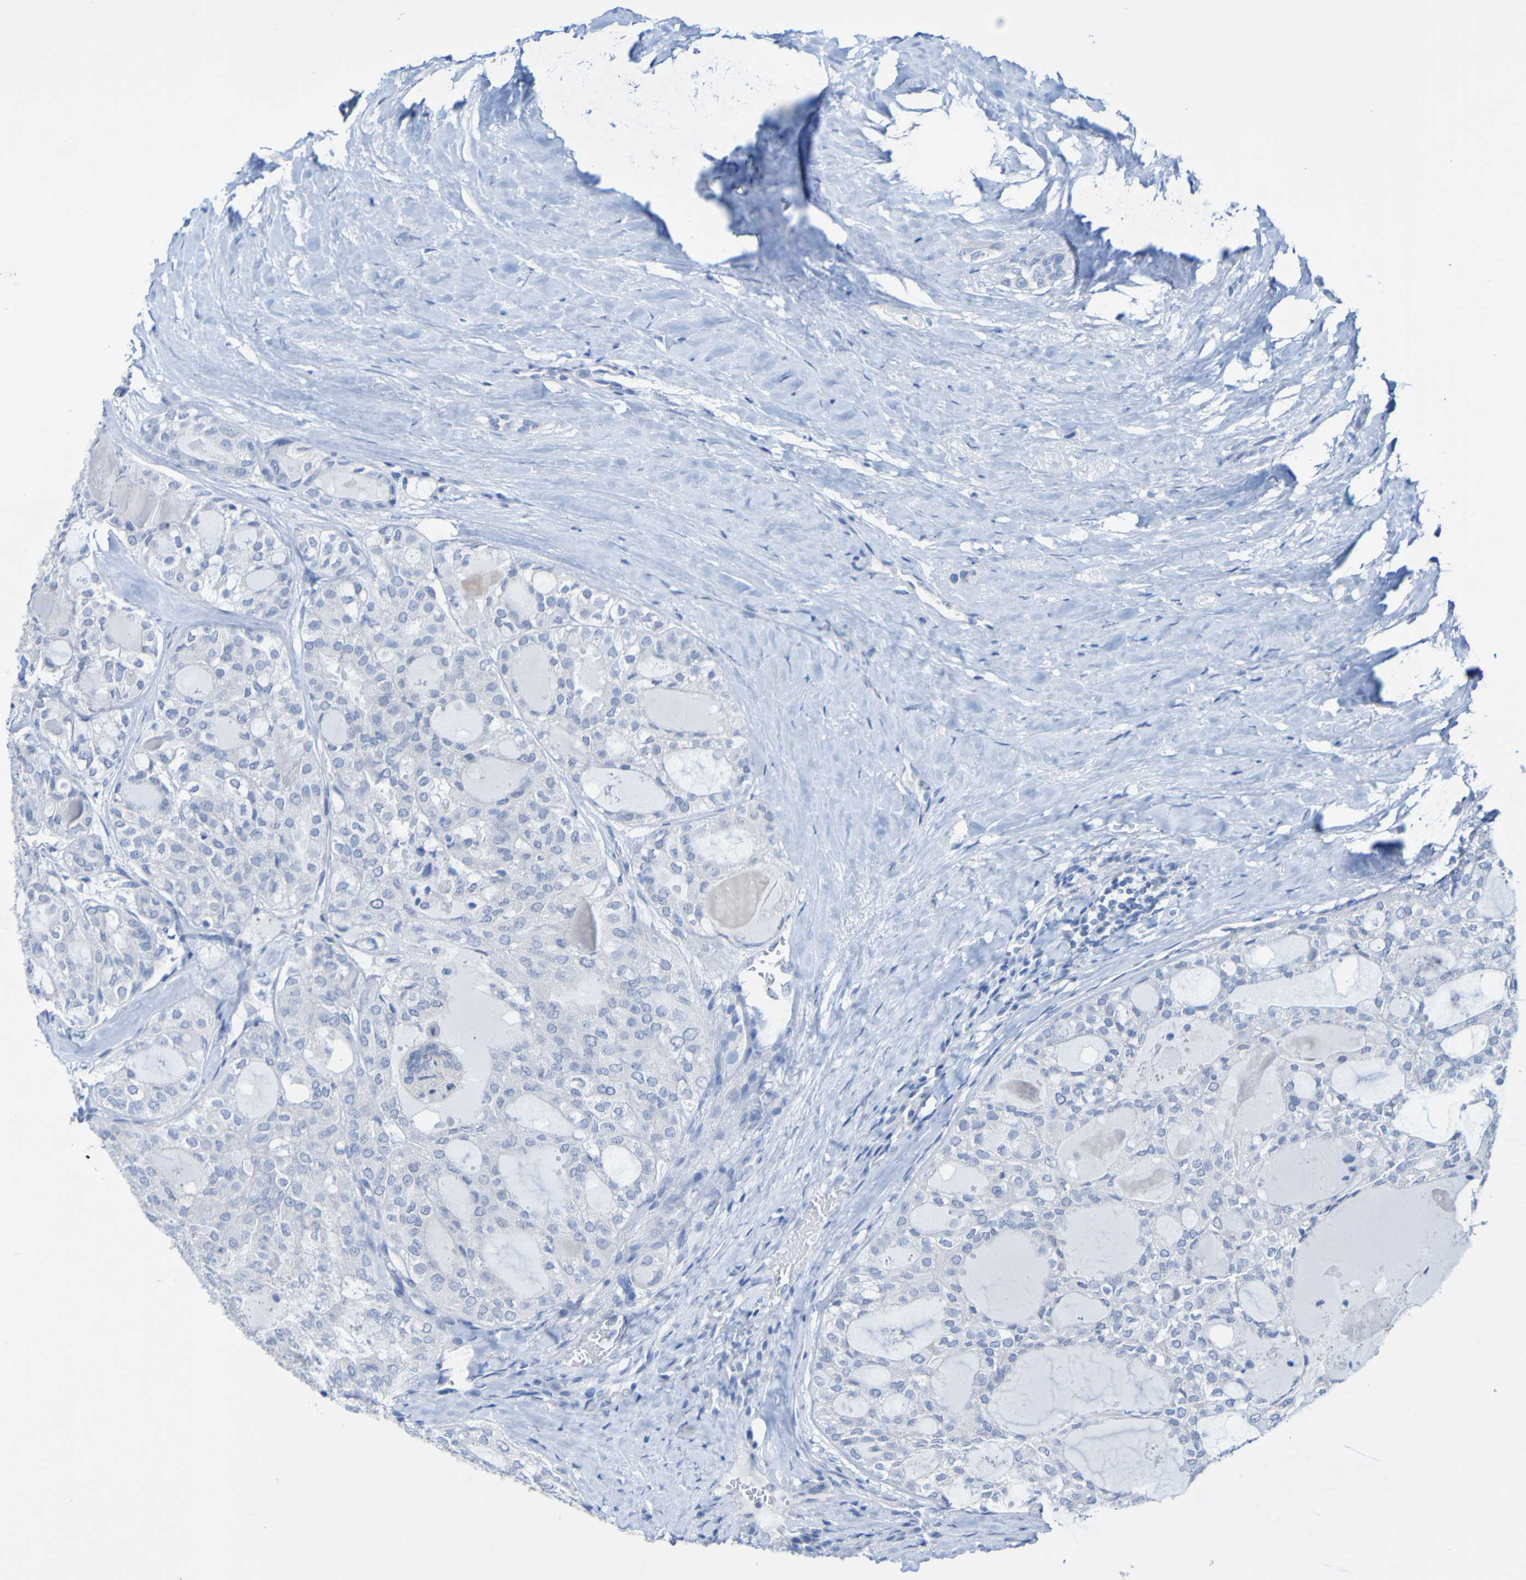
{"staining": {"intensity": "negative", "quantity": "none", "location": "none"}, "tissue": "thyroid cancer", "cell_type": "Tumor cells", "image_type": "cancer", "snomed": [{"axis": "morphology", "description": "Follicular adenoma carcinoma, NOS"}, {"axis": "topography", "description": "Thyroid gland"}], "caption": "Immunohistochemistry of follicular adenoma carcinoma (thyroid) exhibits no expression in tumor cells.", "gene": "ACMSD", "patient": {"sex": "male", "age": 75}}